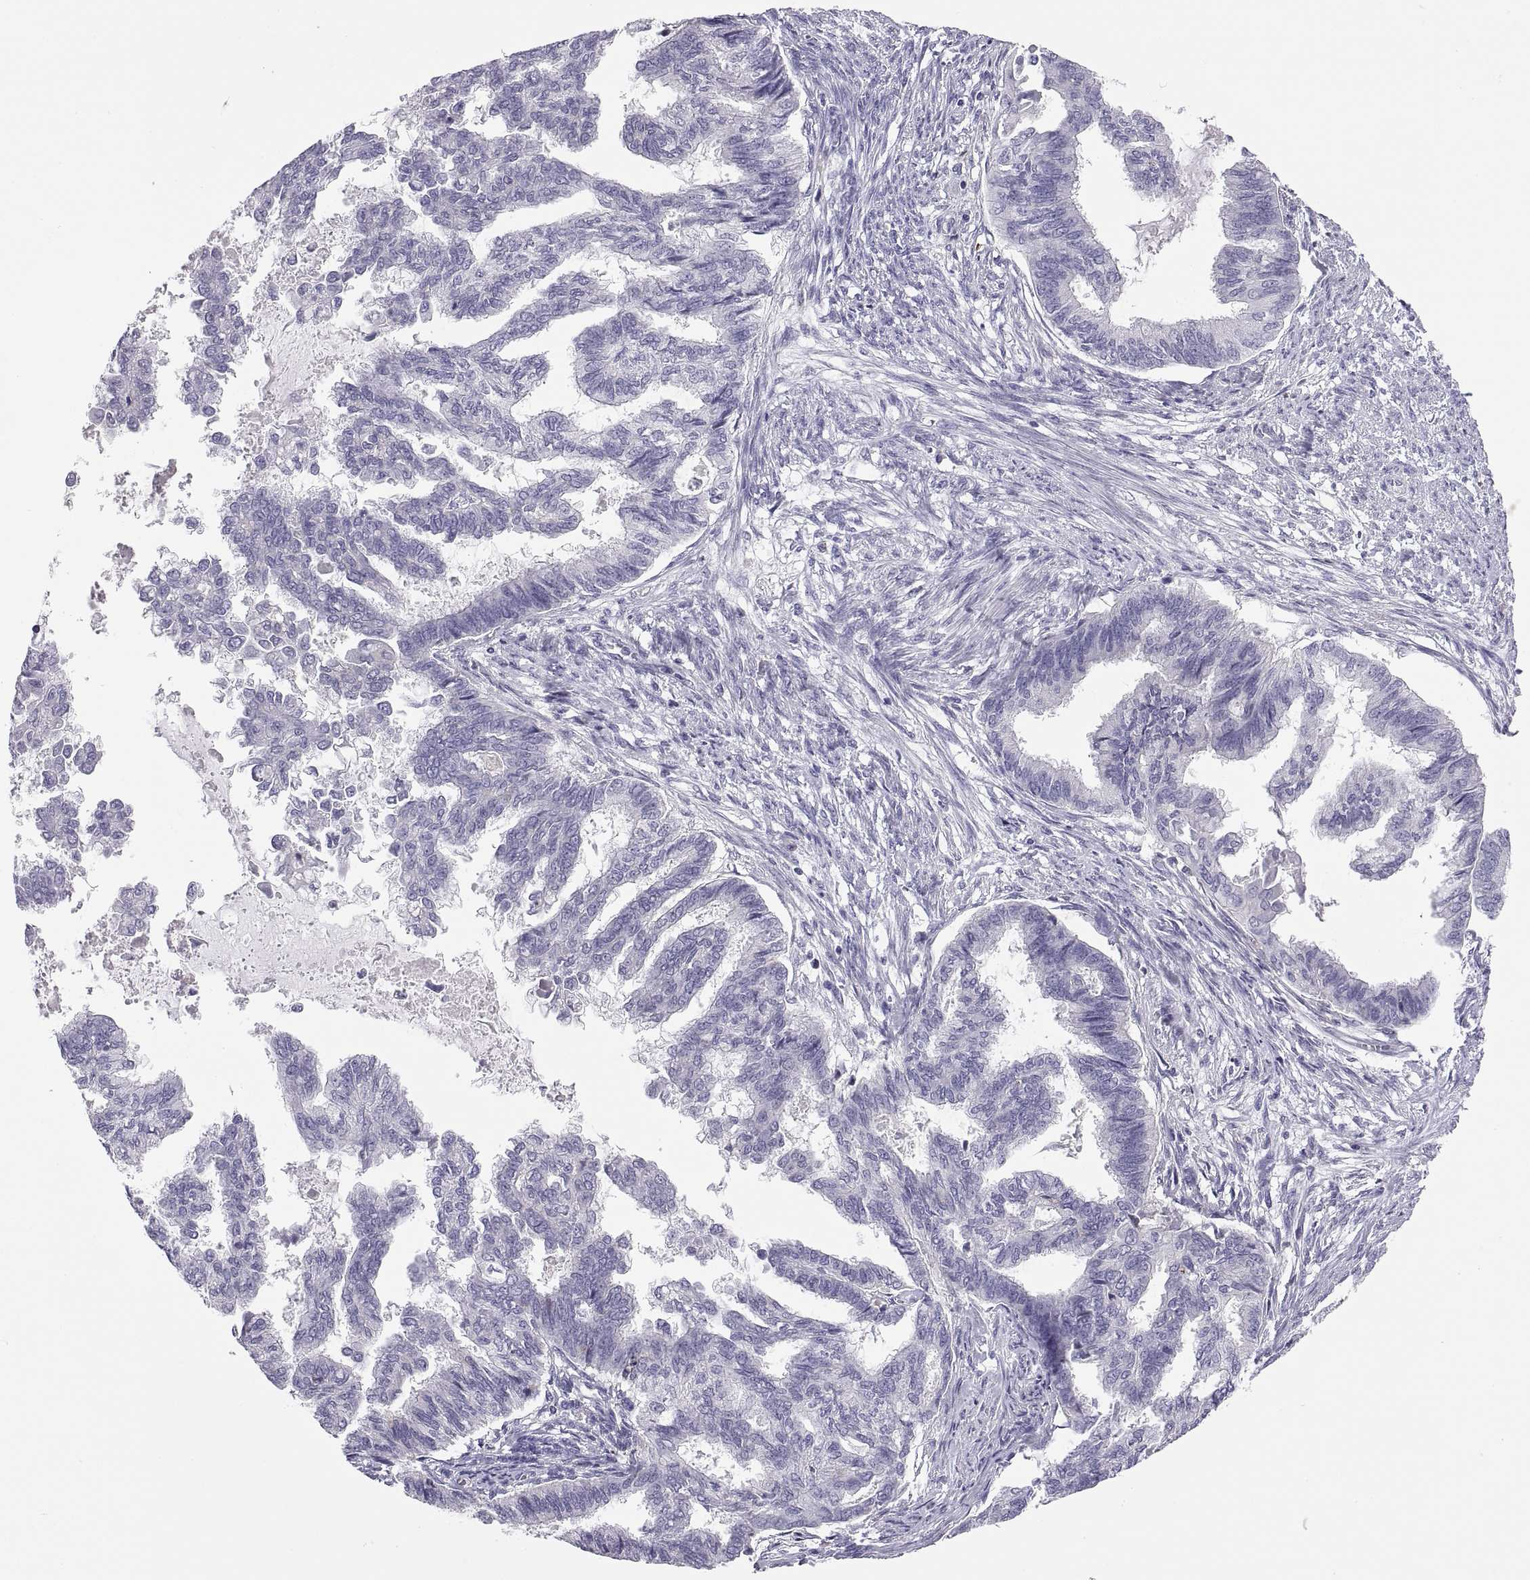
{"staining": {"intensity": "negative", "quantity": "none", "location": "none"}, "tissue": "endometrial cancer", "cell_type": "Tumor cells", "image_type": "cancer", "snomed": [{"axis": "morphology", "description": "Adenocarcinoma, NOS"}, {"axis": "topography", "description": "Endometrium"}], "caption": "The micrograph reveals no significant expression in tumor cells of adenocarcinoma (endometrial). (Immunohistochemistry (ihc), brightfield microscopy, high magnification).", "gene": "RGS19", "patient": {"sex": "female", "age": 86}}